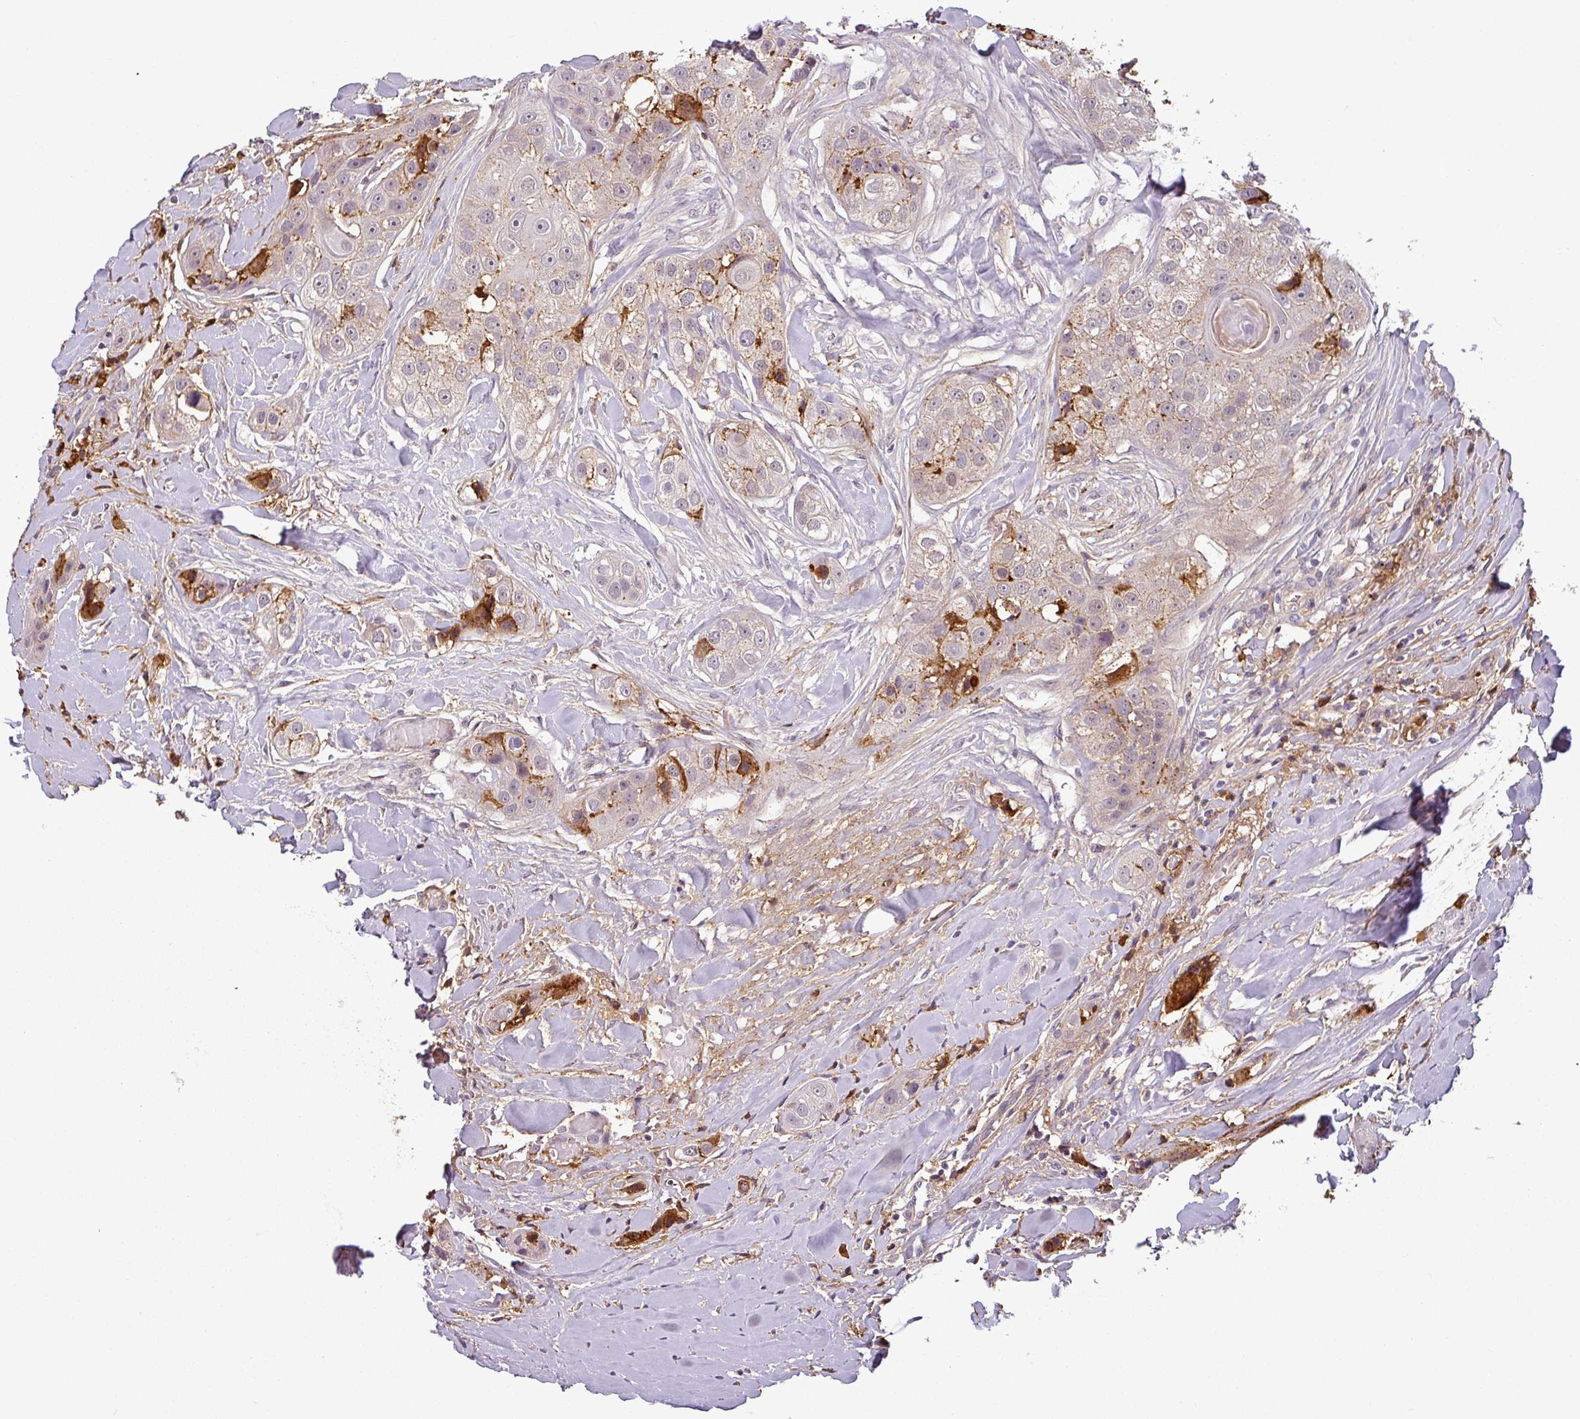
{"staining": {"intensity": "moderate", "quantity": "25%-75%", "location": "cytoplasmic/membranous"}, "tissue": "head and neck cancer", "cell_type": "Tumor cells", "image_type": "cancer", "snomed": [{"axis": "morphology", "description": "Normal tissue, NOS"}, {"axis": "morphology", "description": "Squamous cell carcinoma, NOS"}, {"axis": "topography", "description": "Skeletal muscle"}, {"axis": "topography", "description": "Head-Neck"}], "caption": "Protein positivity by immunohistochemistry (IHC) displays moderate cytoplasmic/membranous expression in approximately 25%-75% of tumor cells in head and neck squamous cell carcinoma.", "gene": "APOC1", "patient": {"sex": "male", "age": 51}}